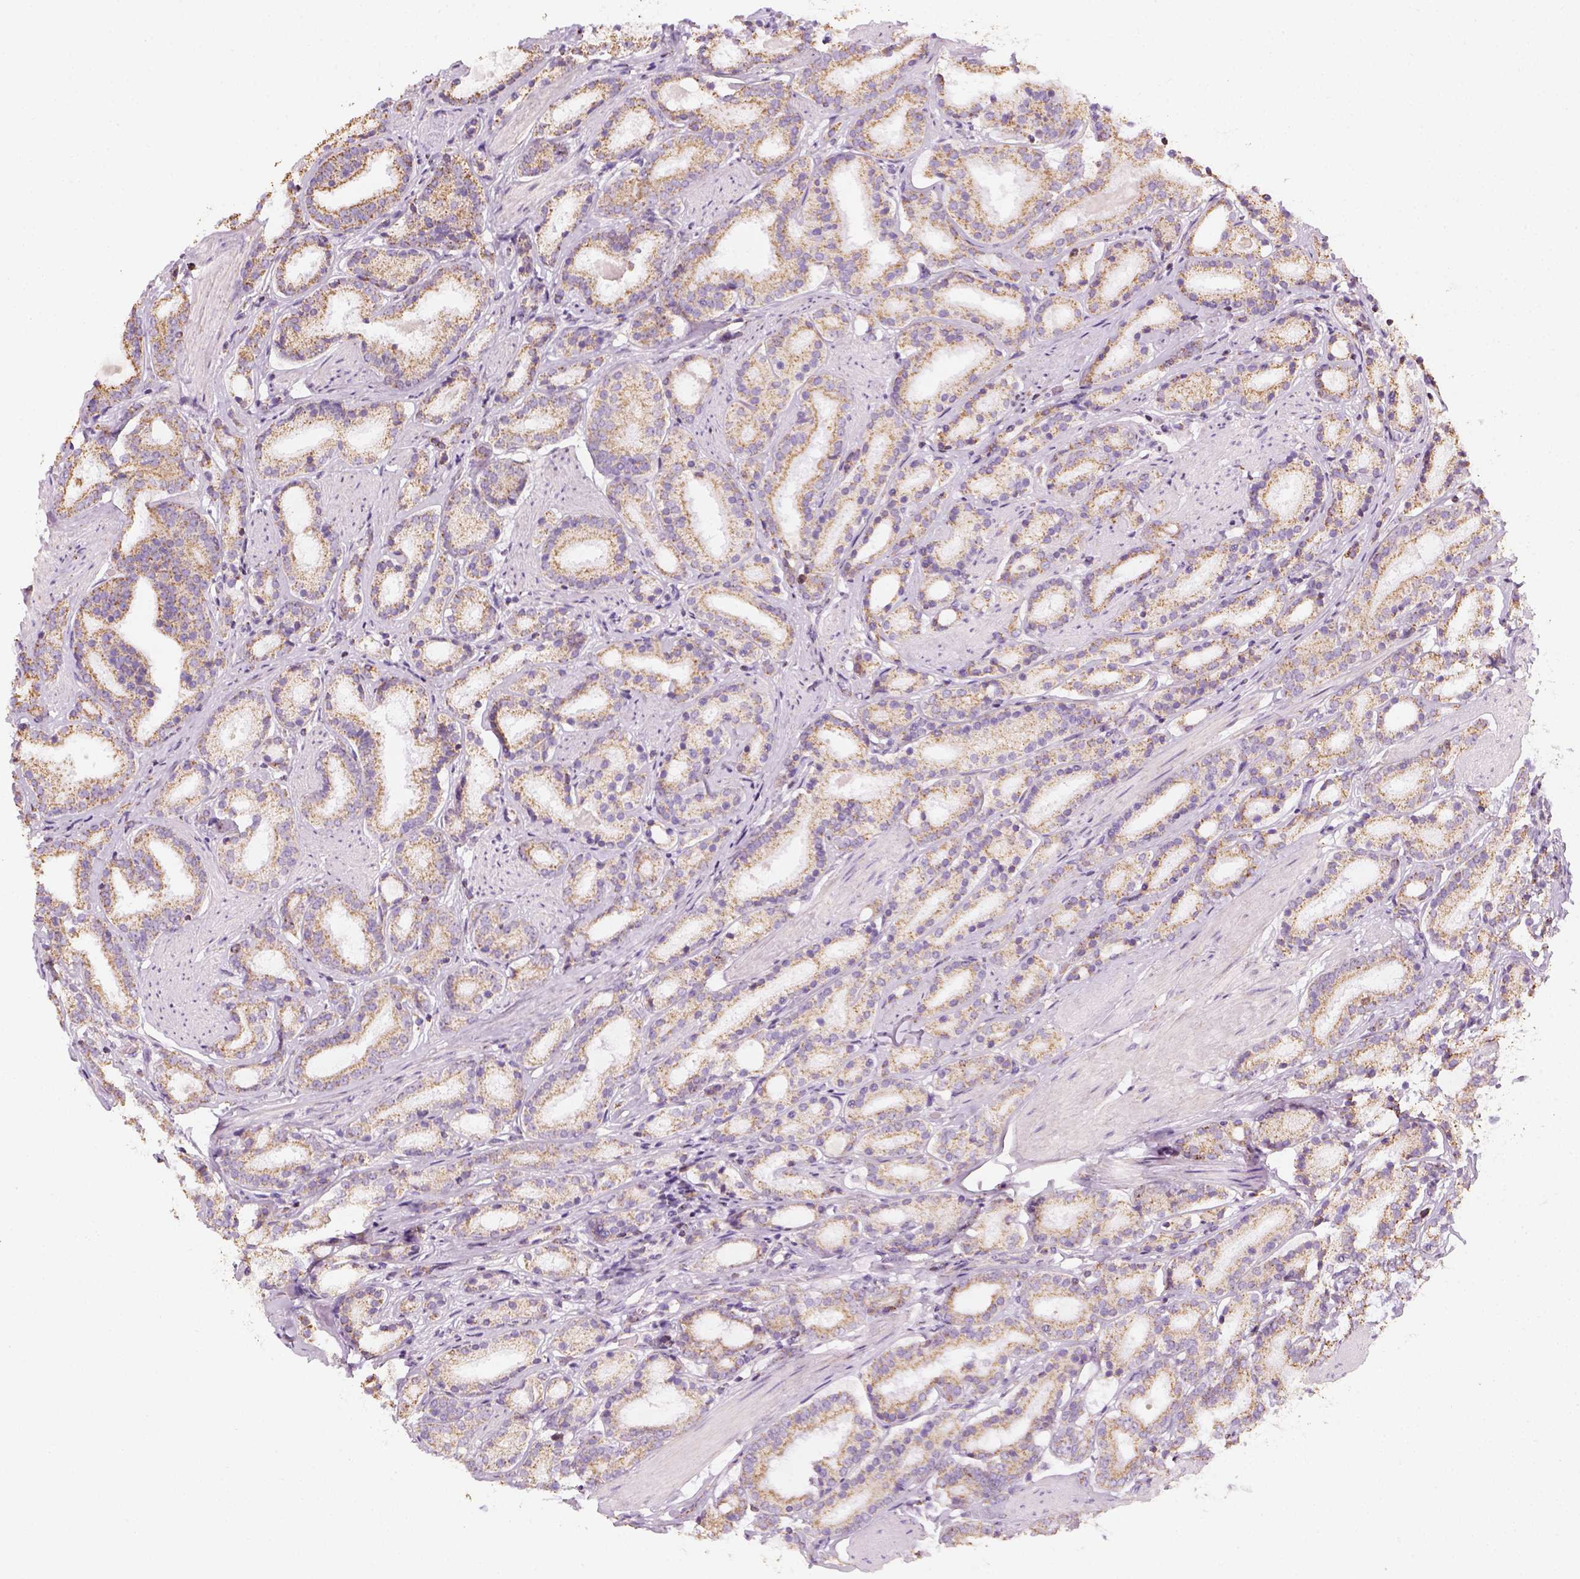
{"staining": {"intensity": "strong", "quantity": "<25%", "location": "cytoplasmic/membranous"}, "tissue": "prostate cancer", "cell_type": "Tumor cells", "image_type": "cancer", "snomed": [{"axis": "morphology", "description": "Adenocarcinoma, High grade"}, {"axis": "topography", "description": "Prostate"}], "caption": "The image demonstrates a brown stain indicating the presence of a protein in the cytoplasmic/membranous of tumor cells in high-grade adenocarcinoma (prostate). (DAB IHC with brightfield microscopy, high magnification).", "gene": "LCA5", "patient": {"sex": "male", "age": 63}}